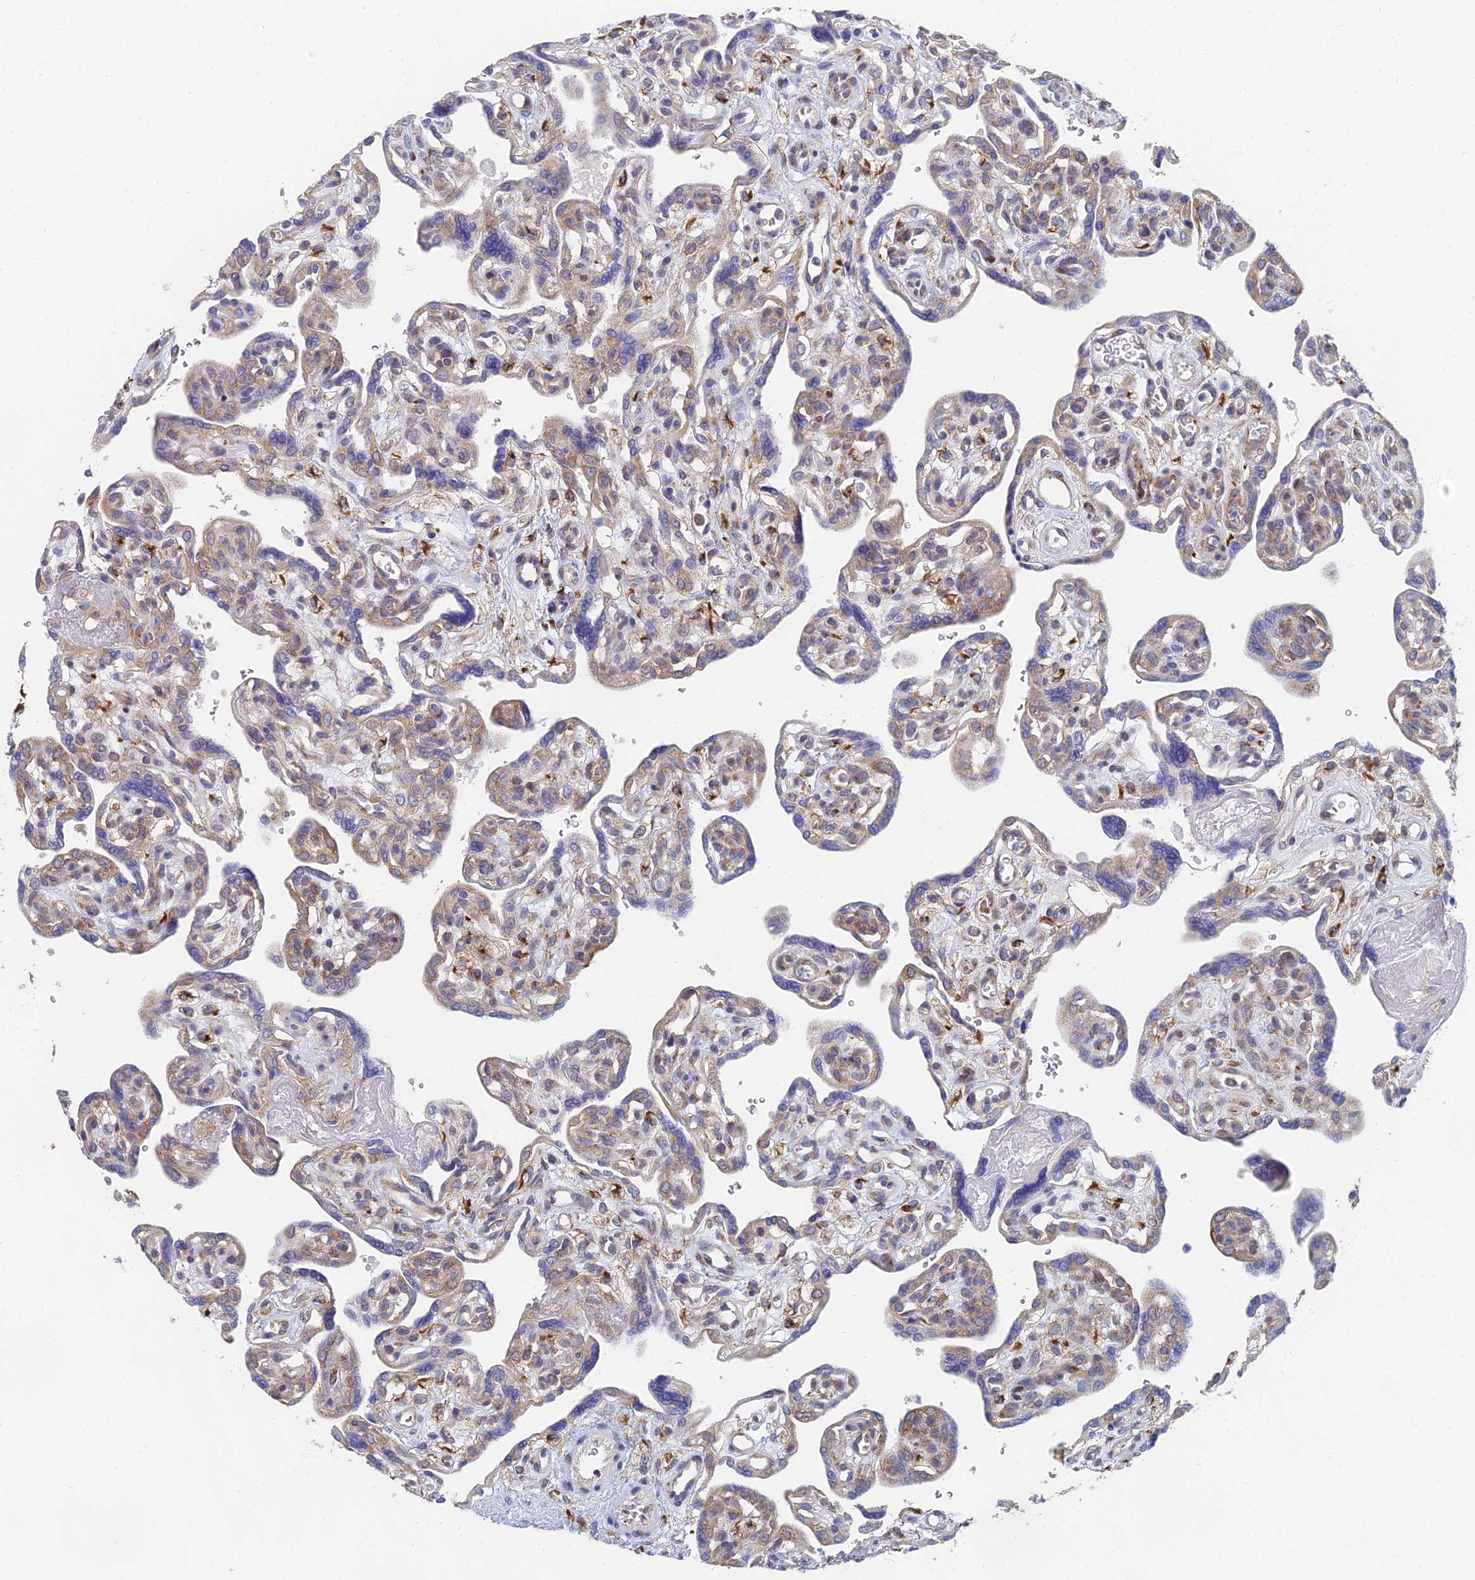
{"staining": {"intensity": "moderate", "quantity": "25%-75%", "location": "cytoplasmic/membranous"}, "tissue": "placenta", "cell_type": "Trophoblastic cells", "image_type": "normal", "snomed": [{"axis": "morphology", "description": "Normal tissue, NOS"}, {"axis": "topography", "description": "Placenta"}], "caption": "Immunohistochemistry staining of unremarkable placenta, which shows medium levels of moderate cytoplasmic/membranous staining in approximately 25%-75% of trophoblastic cells indicating moderate cytoplasmic/membranous protein positivity. The staining was performed using DAB (brown) for protein detection and nuclei were counterstained in hematoxylin (blue).", "gene": "ELOF1", "patient": {"sex": "female", "age": 39}}